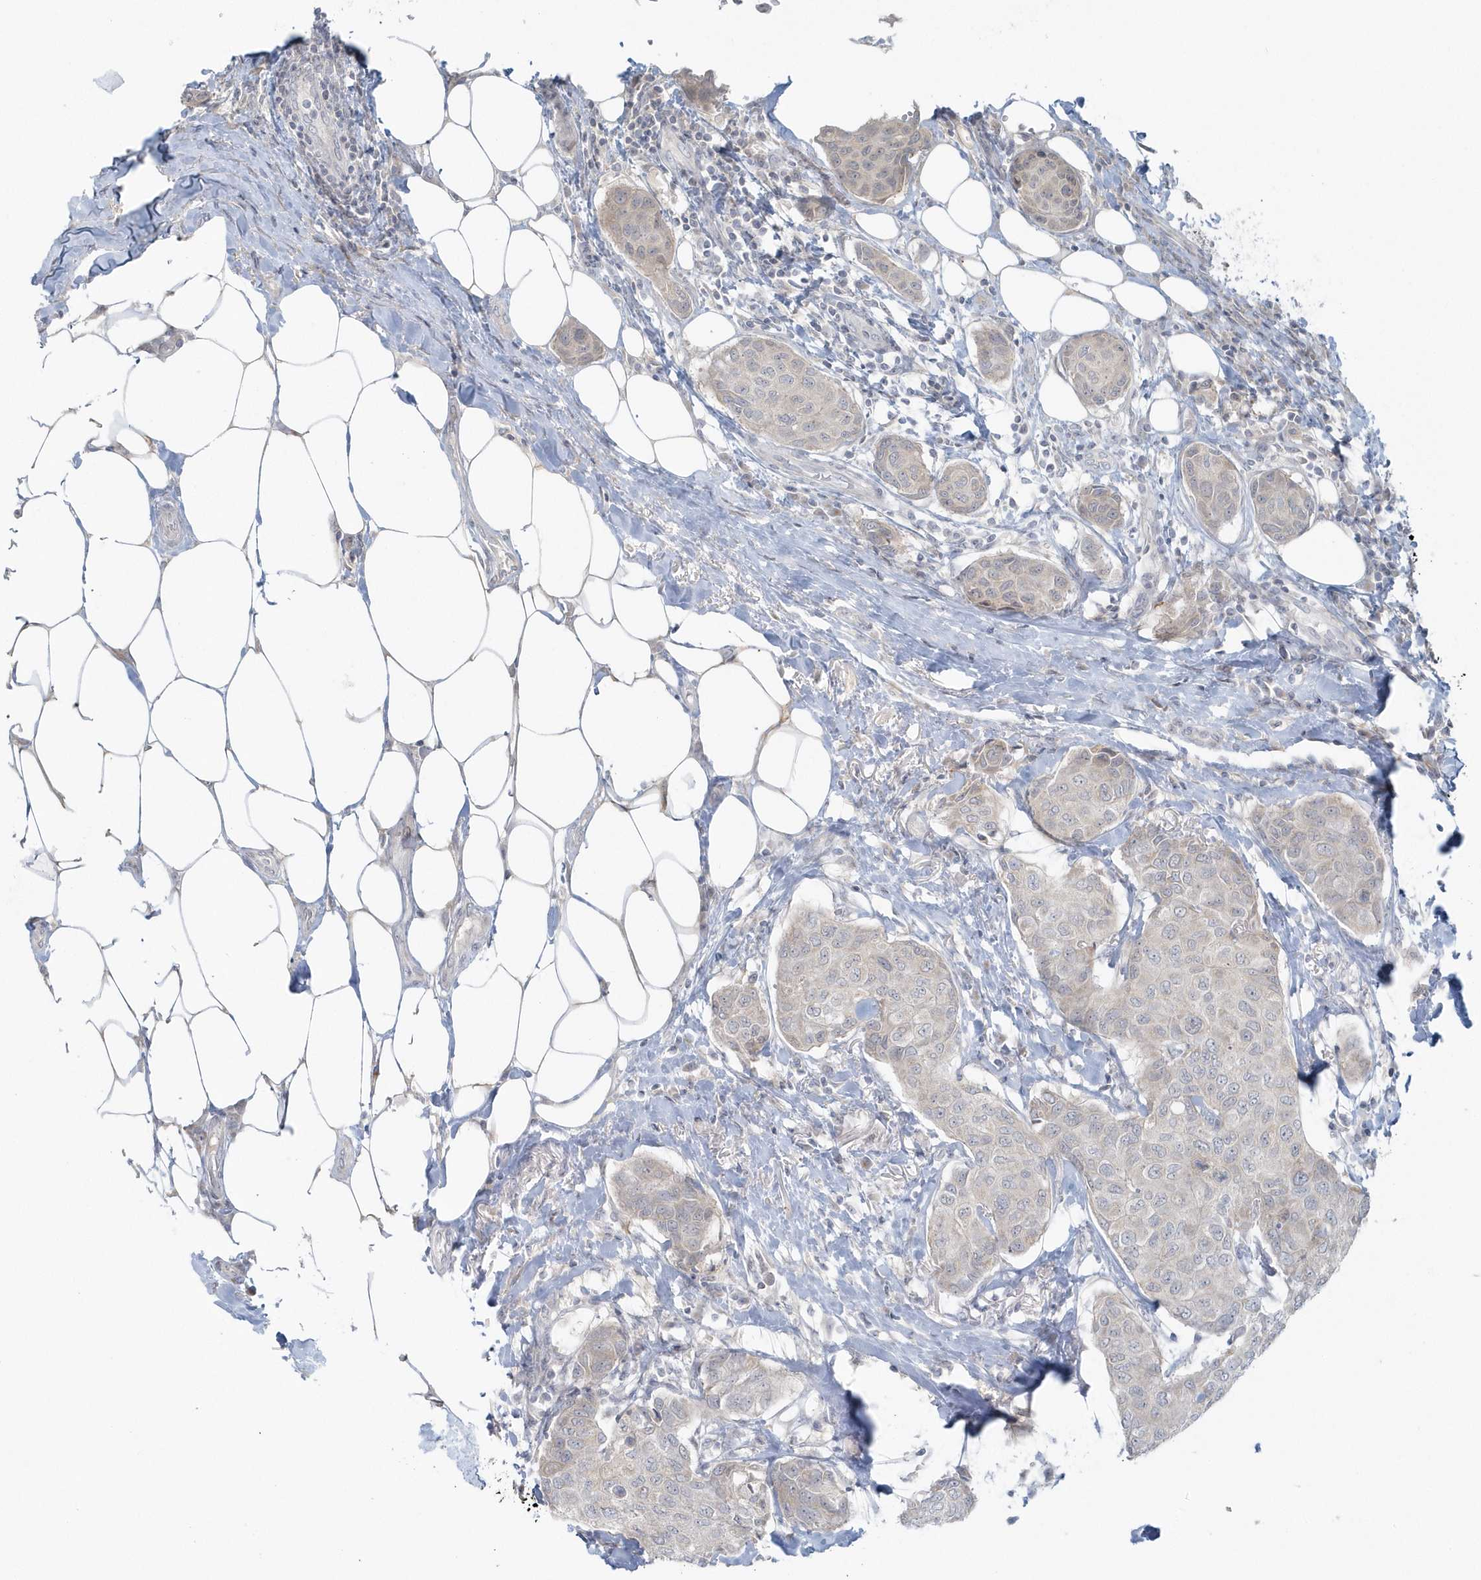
{"staining": {"intensity": "negative", "quantity": "none", "location": "none"}, "tissue": "breast cancer", "cell_type": "Tumor cells", "image_type": "cancer", "snomed": [{"axis": "morphology", "description": "Duct carcinoma"}, {"axis": "topography", "description": "Breast"}], "caption": "Protein analysis of breast invasive ductal carcinoma demonstrates no significant positivity in tumor cells.", "gene": "BLTP3A", "patient": {"sex": "female", "age": 80}}